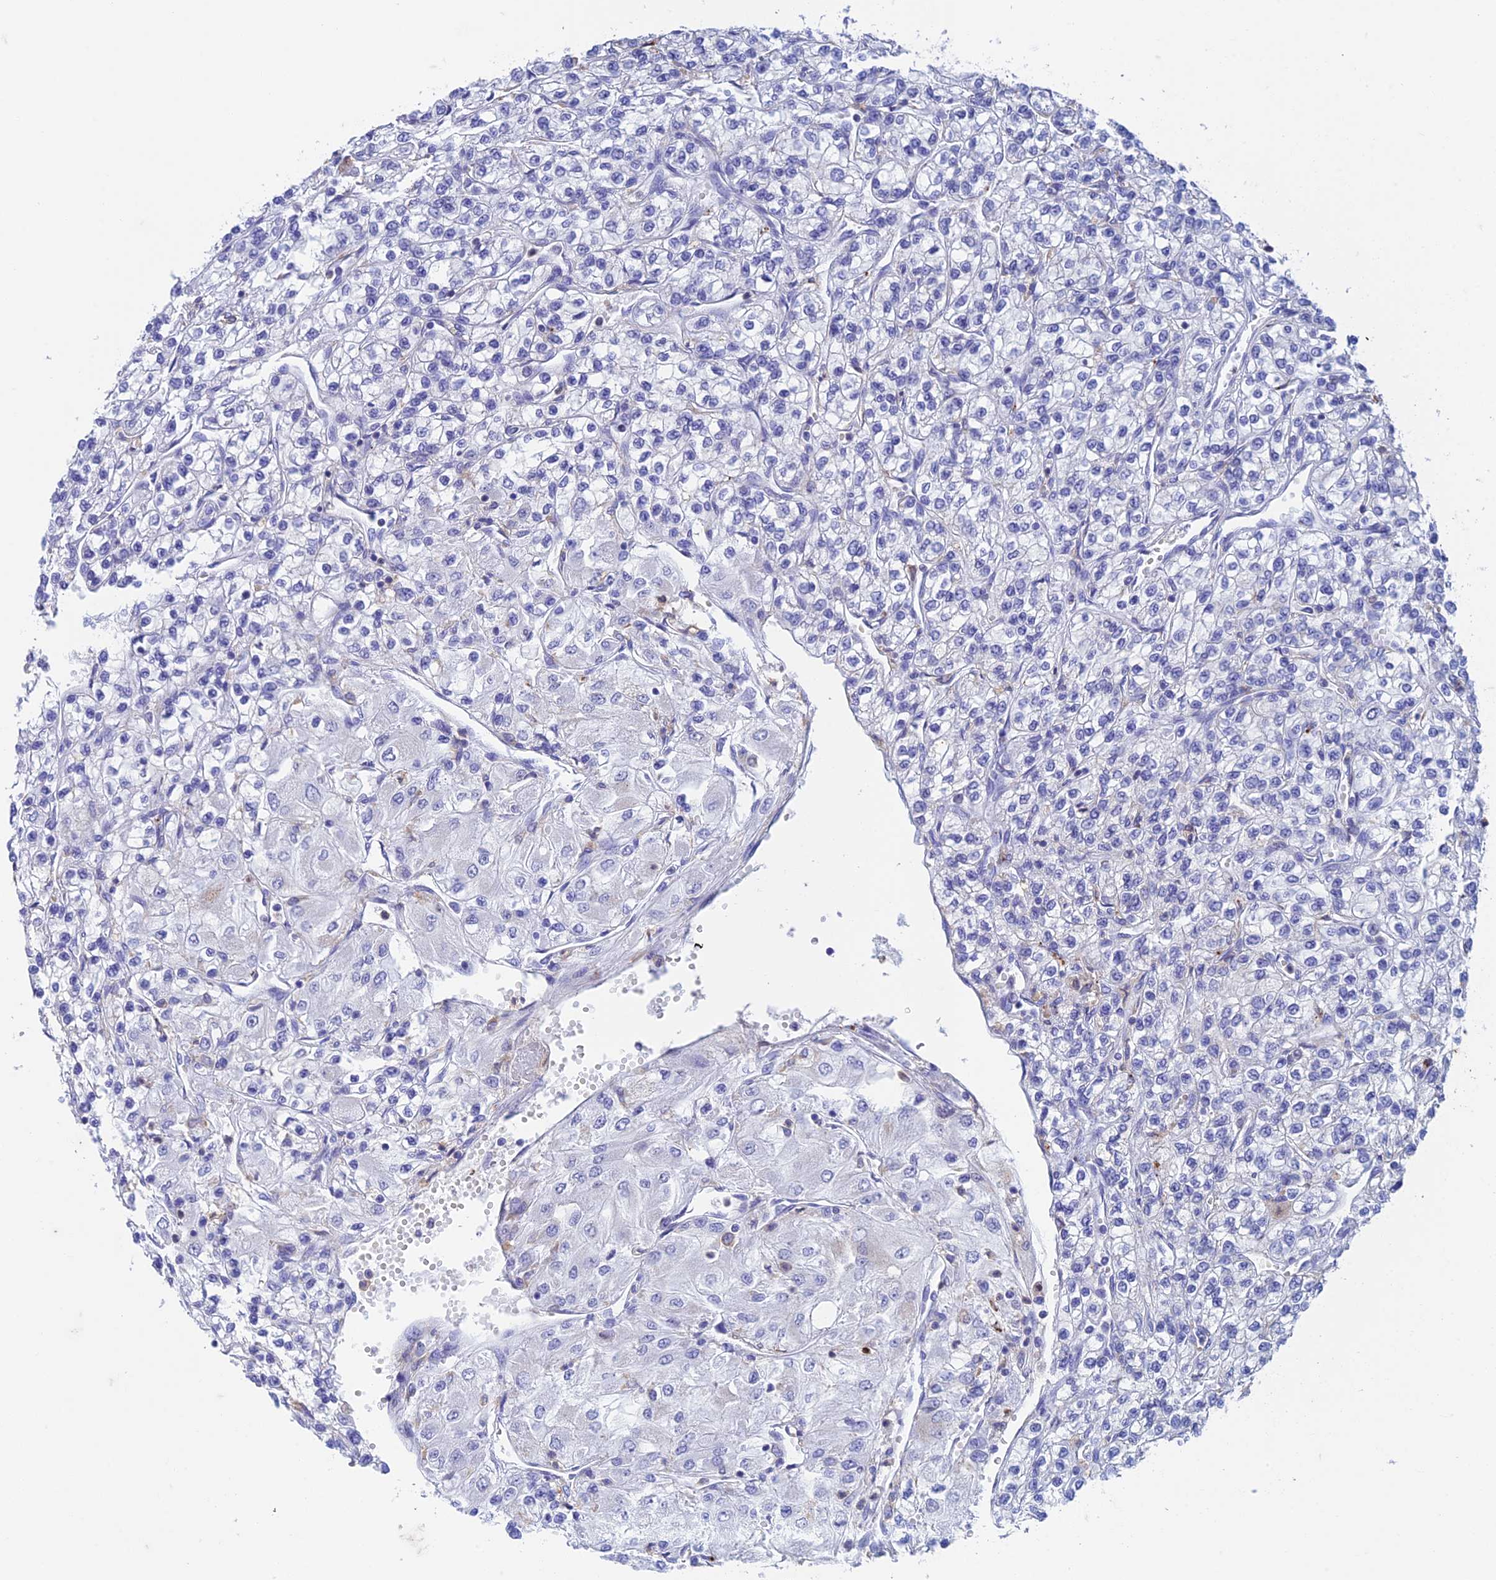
{"staining": {"intensity": "negative", "quantity": "none", "location": "none"}, "tissue": "renal cancer", "cell_type": "Tumor cells", "image_type": "cancer", "snomed": [{"axis": "morphology", "description": "Adenocarcinoma, NOS"}, {"axis": "topography", "description": "Kidney"}], "caption": "Micrograph shows no significant protein positivity in tumor cells of renal adenocarcinoma.", "gene": "FGF7", "patient": {"sex": "male", "age": 80}}